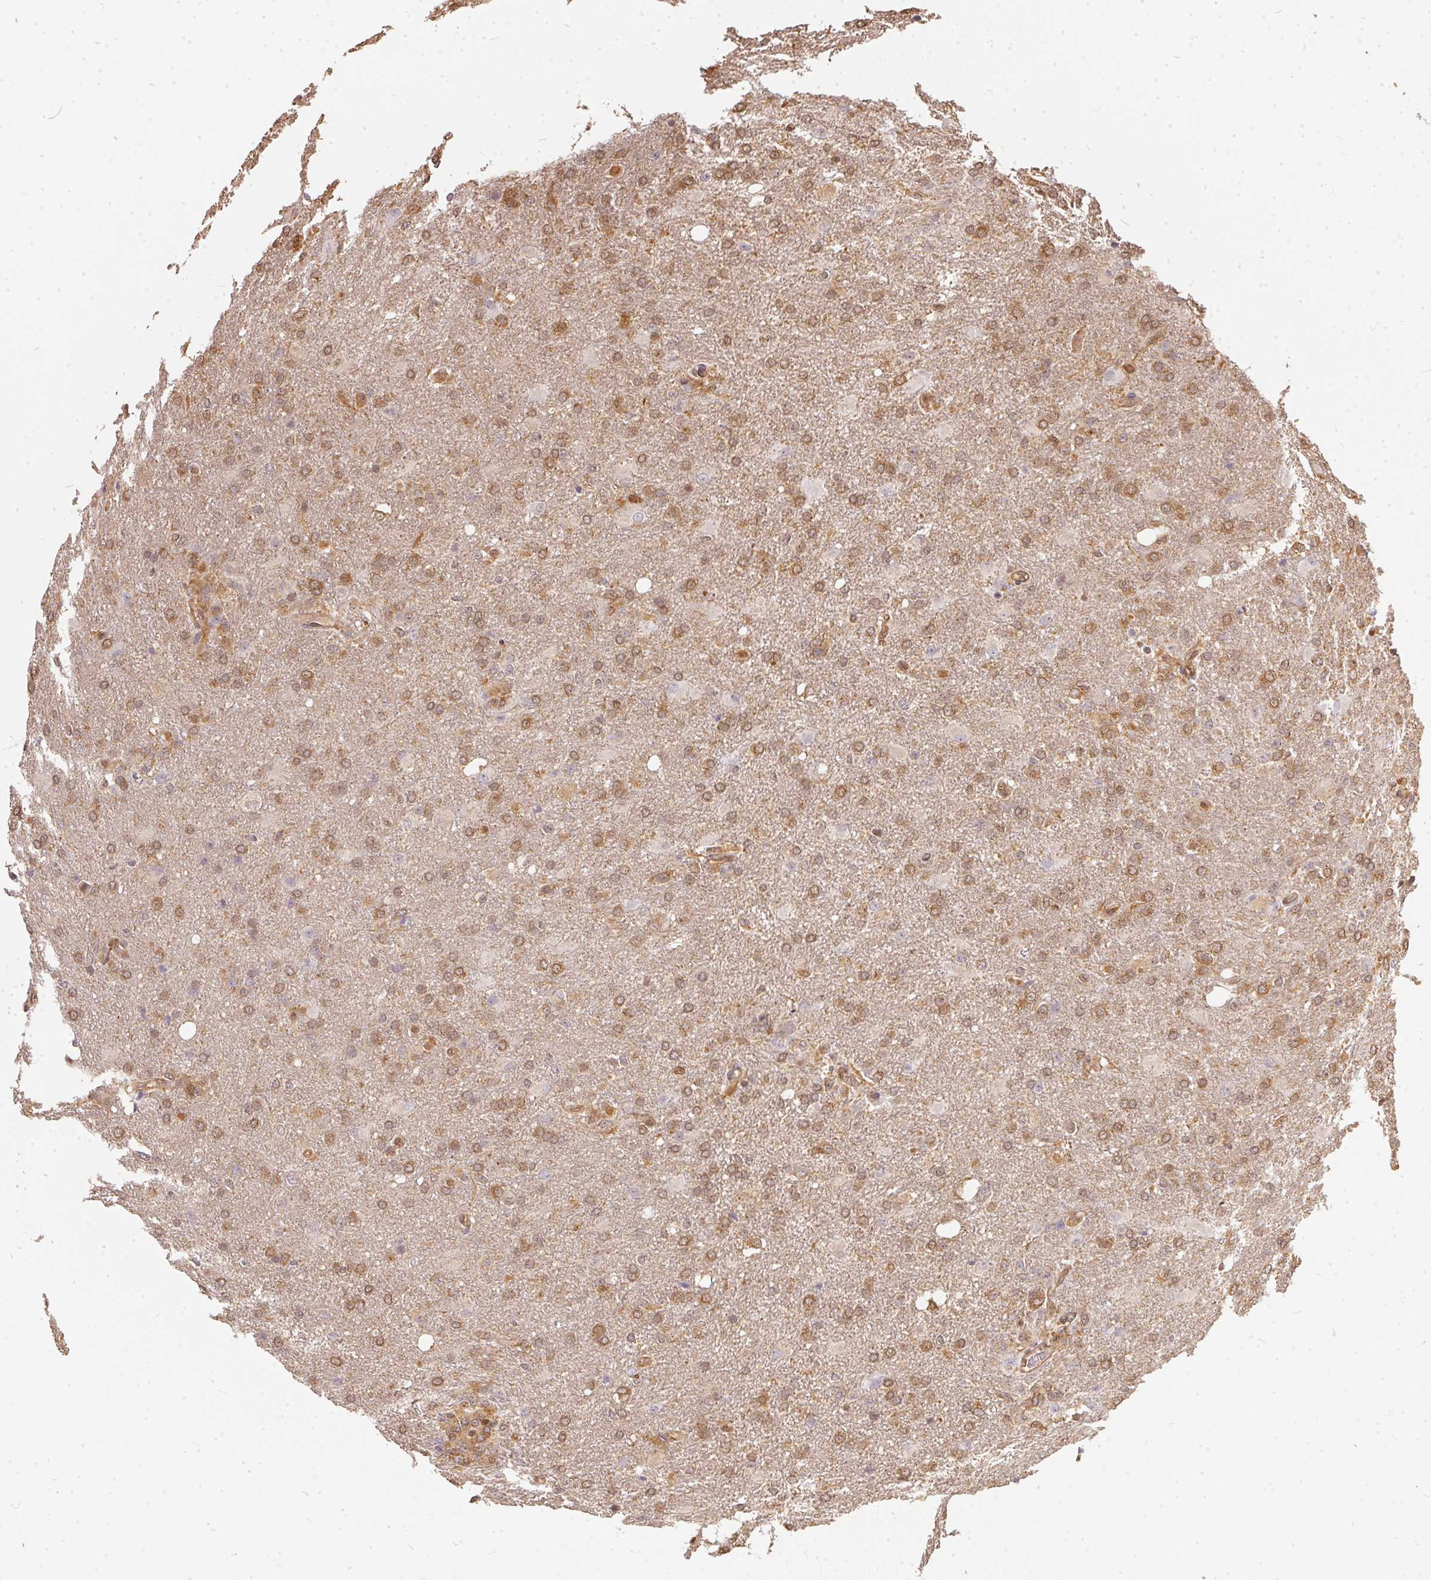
{"staining": {"intensity": "moderate", "quantity": ">75%", "location": "cytoplasmic/membranous"}, "tissue": "glioma", "cell_type": "Tumor cells", "image_type": "cancer", "snomed": [{"axis": "morphology", "description": "Glioma, malignant, High grade"}, {"axis": "topography", "description": "Brain"}], "caption": "The photomicrograph demonstrates staining of glioma, revealing moderate cytoplasmic/membranous protein staining (brown color) within tumor cells.", "gene": "BLMH", "patient": {"sex": "male", "age": 68}}